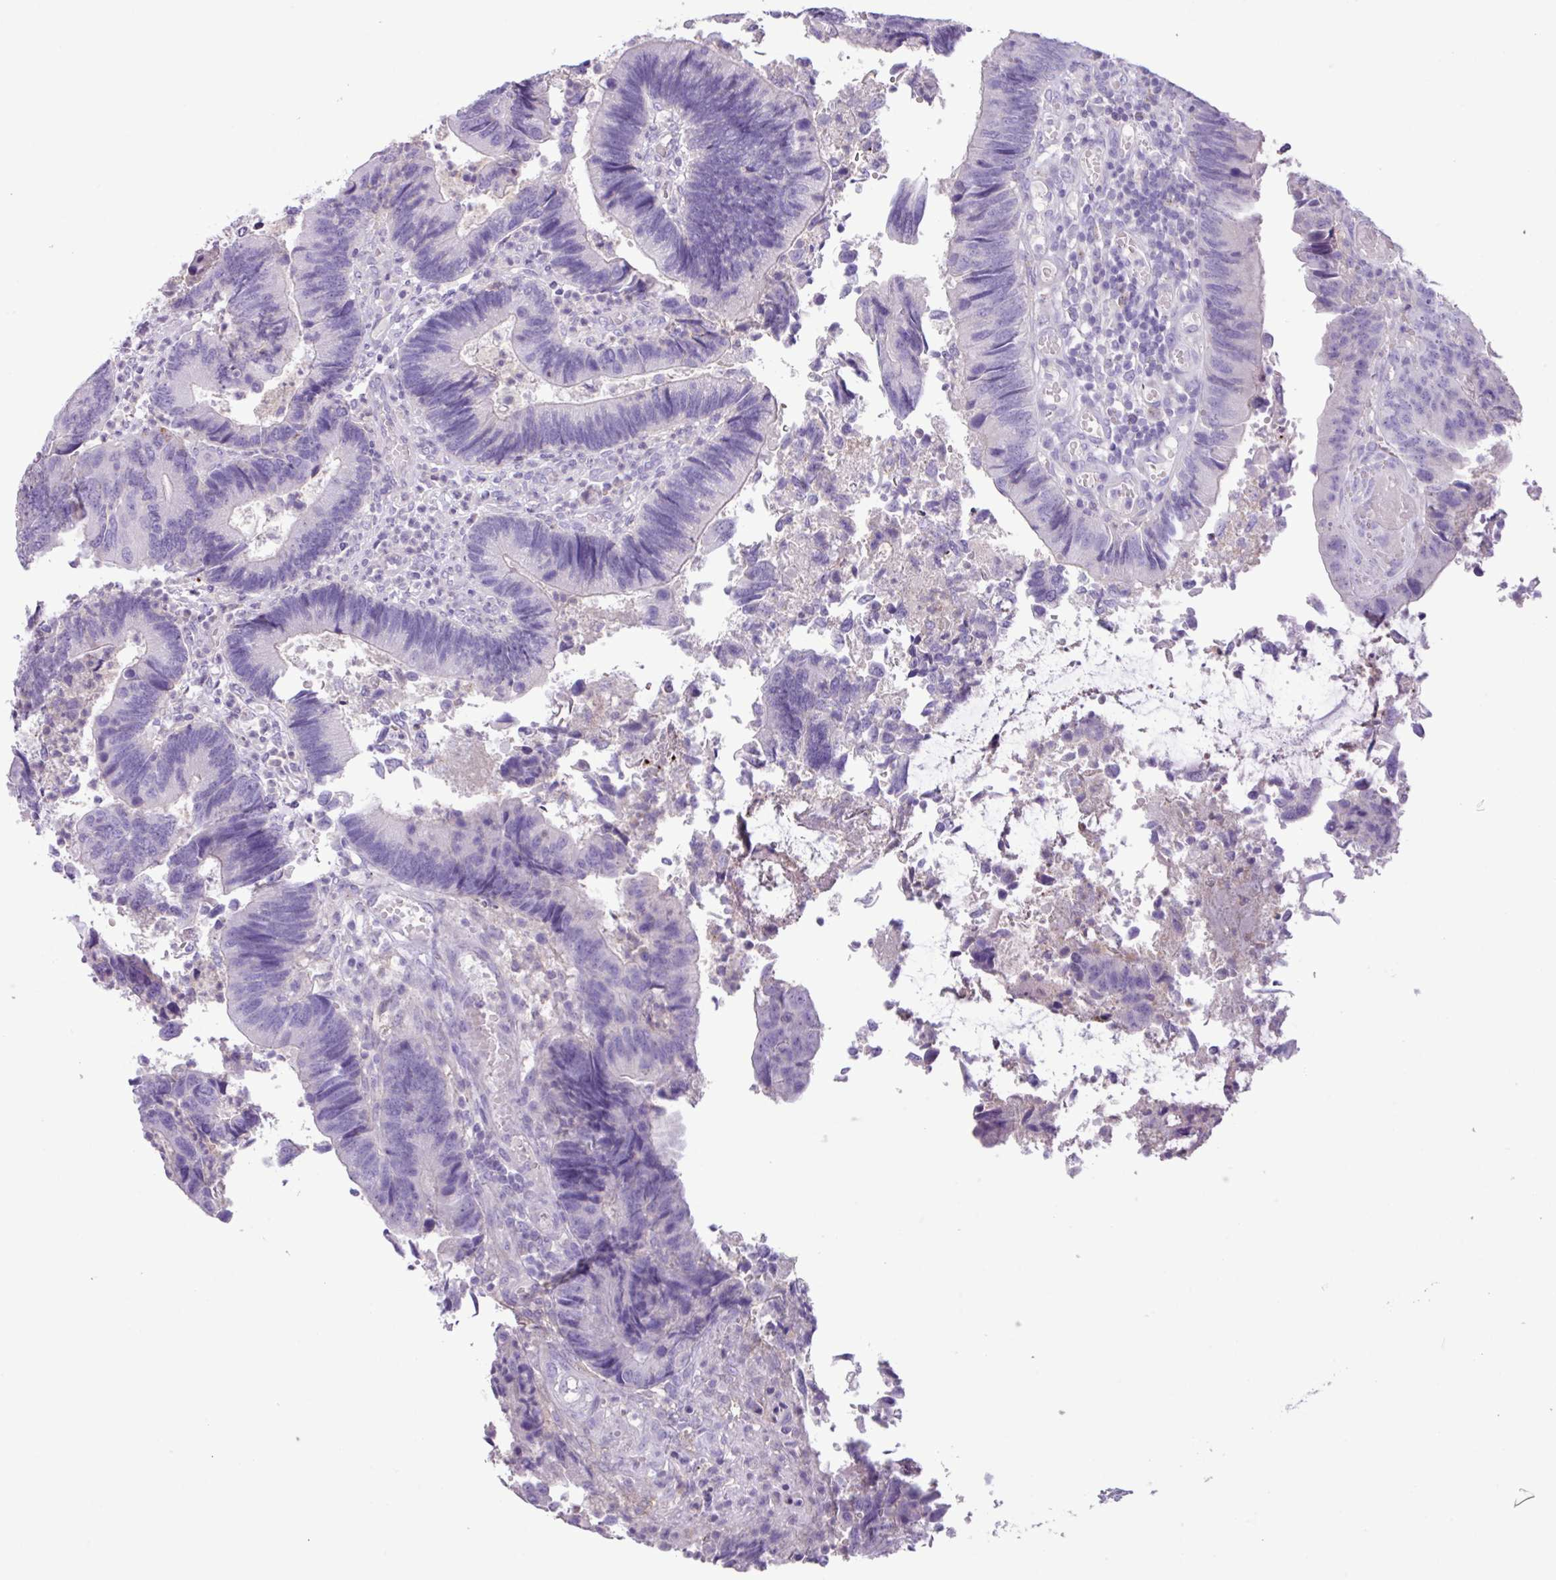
{"staining": {"intensity": "negative", "quantity": "none", "location": "none"}, "tissue": "colorectal cancer", "cell_type": "Tumor cells", "image_type": "cancer", "snomed": [{"axis": "morphology", "description": "Adenocarcinoma, NOS"}, {"axis": "topography", "description": "Colon"}], "caption": "Image shows no protein expression in tumor cells of colorectal adenocarcinoma tissue.", "gene": "CYSTM1", "patient": {"sex": "female", "age": 67}}